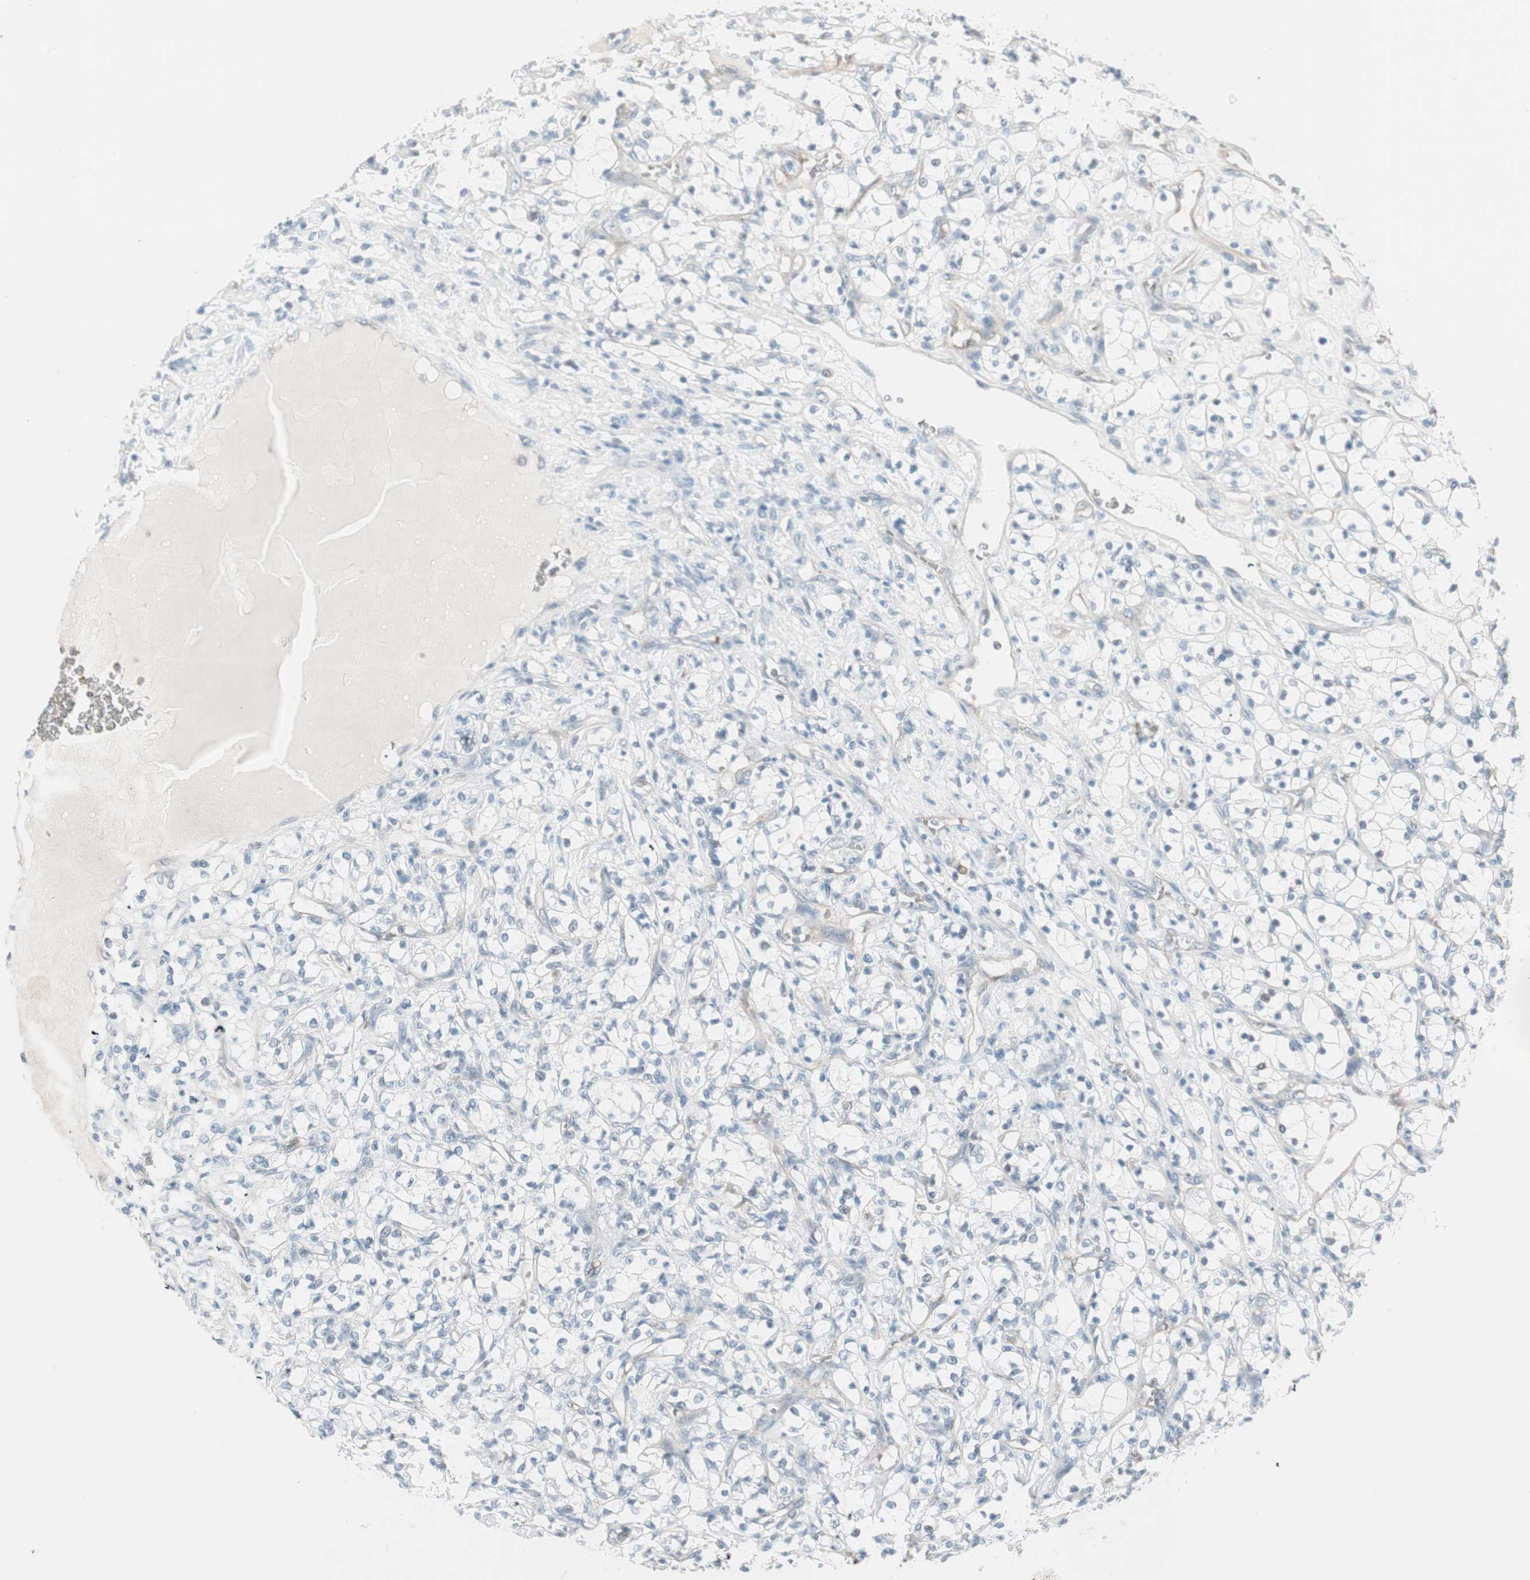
{"staining": {"intensity": "negative", "quantity": "none", "location": "none"}, "tissue": "renal cancer", "cell_type": "Tumor cells", "image_type": "cancer", "snomed": [{"axis": "morphology", "description": "Adenocarcinoma, NOS"}, {"axis": "topography", "description": "Kidney"}], "caption": "This is a histopathology image of immunohistochemistry staining of renal cancer, which shows no expression in tumor cells. (DAB (3,3'-diaminobenzidine) immunohistochemistry (IHC), high magnification).", "gene": "MAP4K1", "patient": {"sex": "female", "age": 69}}